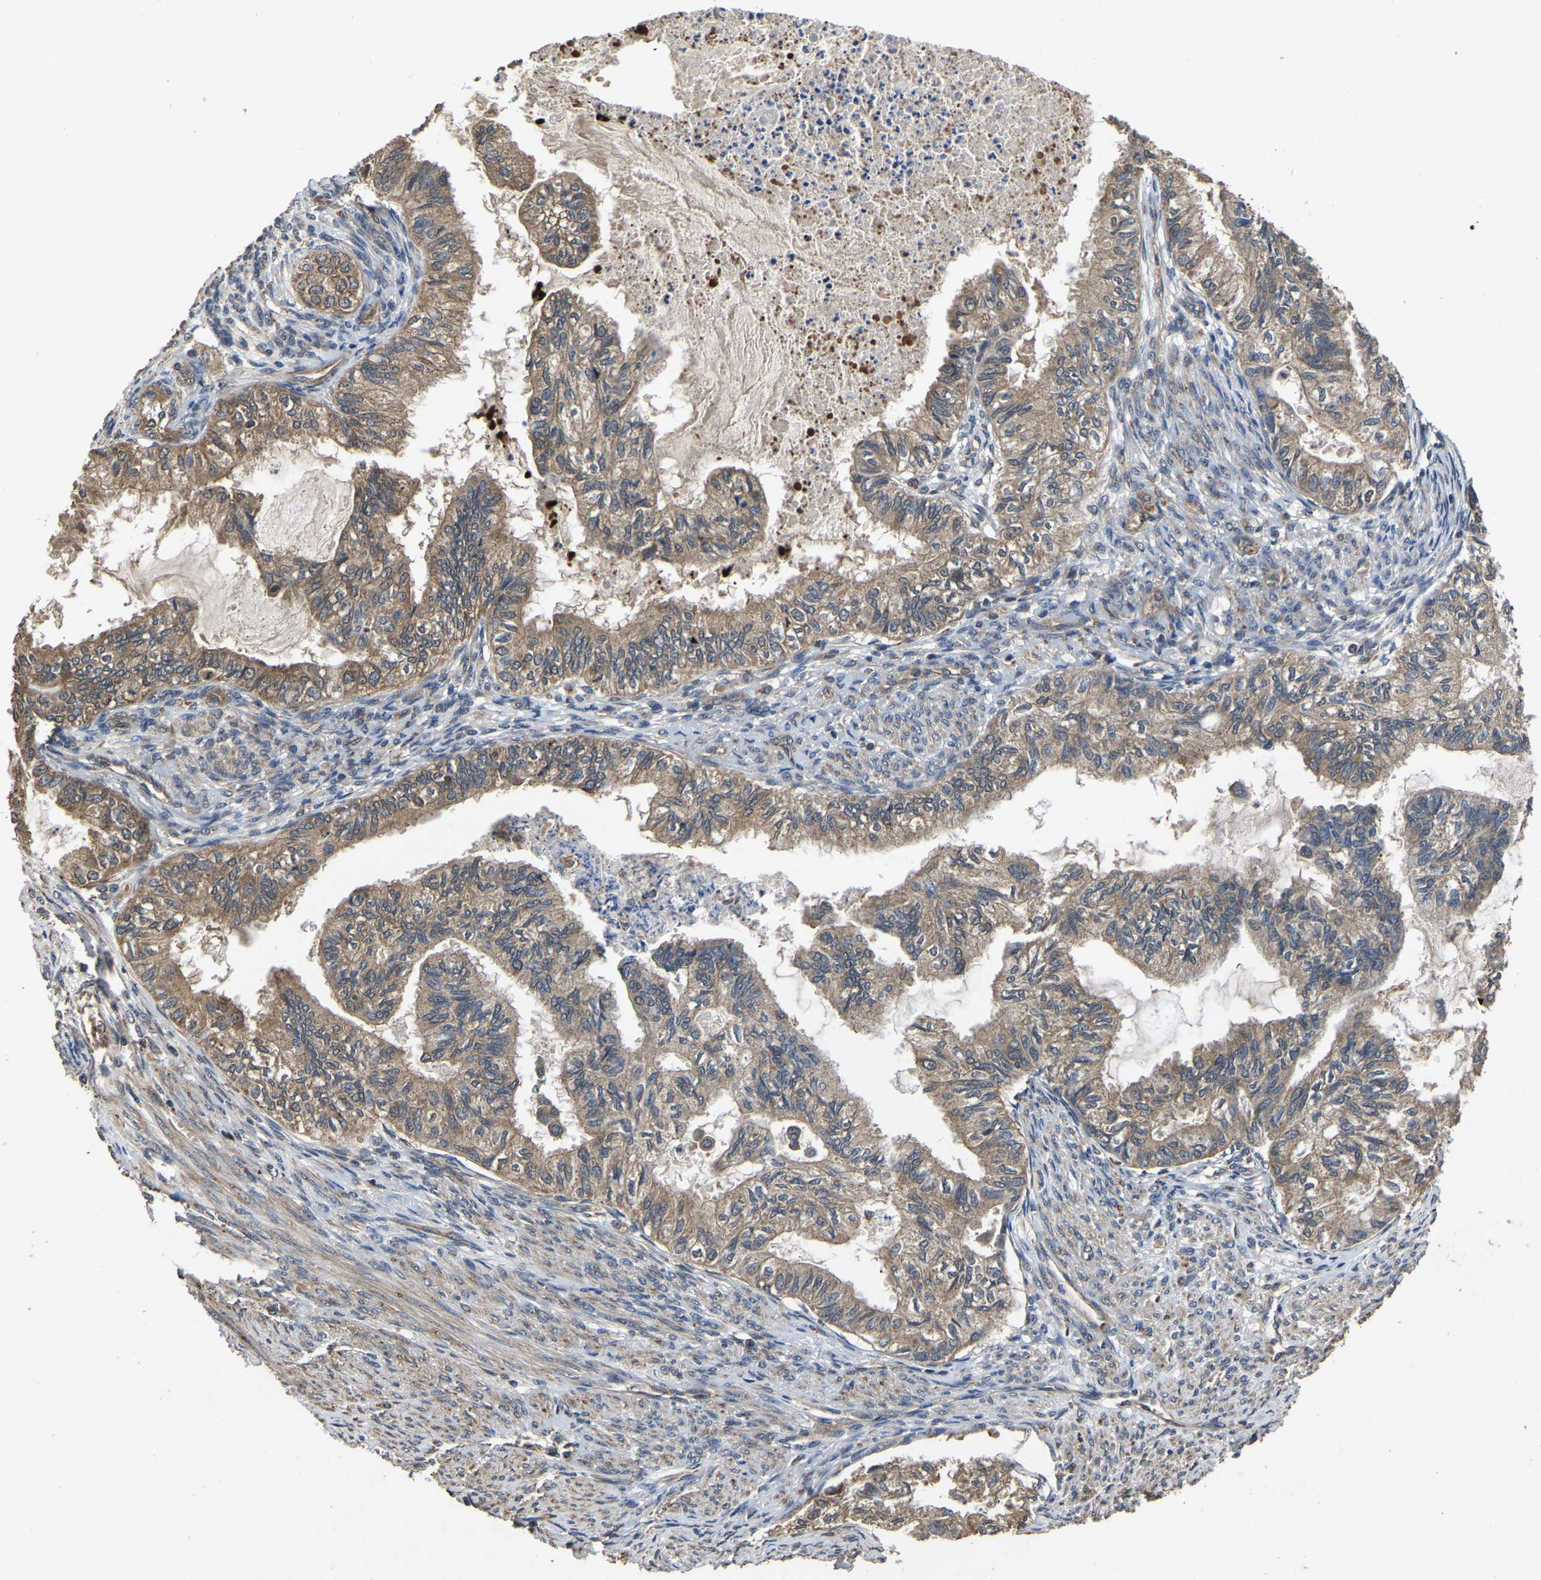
{"staining": {"intensity": "moderate", "quantity": ">75%", "location": "cytoplasmic/membranous"}, "tissue": "cervical cancer", "cell_type": "Tumor cells", "image_type": "cancer", "snomed": [{"axis": "morphology", "description": "Normal tissue, NOS"}, {"axis": "morphology", "description": "Adenocarcinoma, NOS"}, {"axis": "topography", "description": "Cervix"}, {"axis": "topography", "description": "Endometrium"}], "caption": "There is medium levels of moderate cytoplasmic/membranous staining in tumor cells of cervical adenocarcinoma, as demonstrated by immunohistochemical staining (brown color).", "gene": "CRYZL1", "patient": {"sex": "female", "age": 86}}